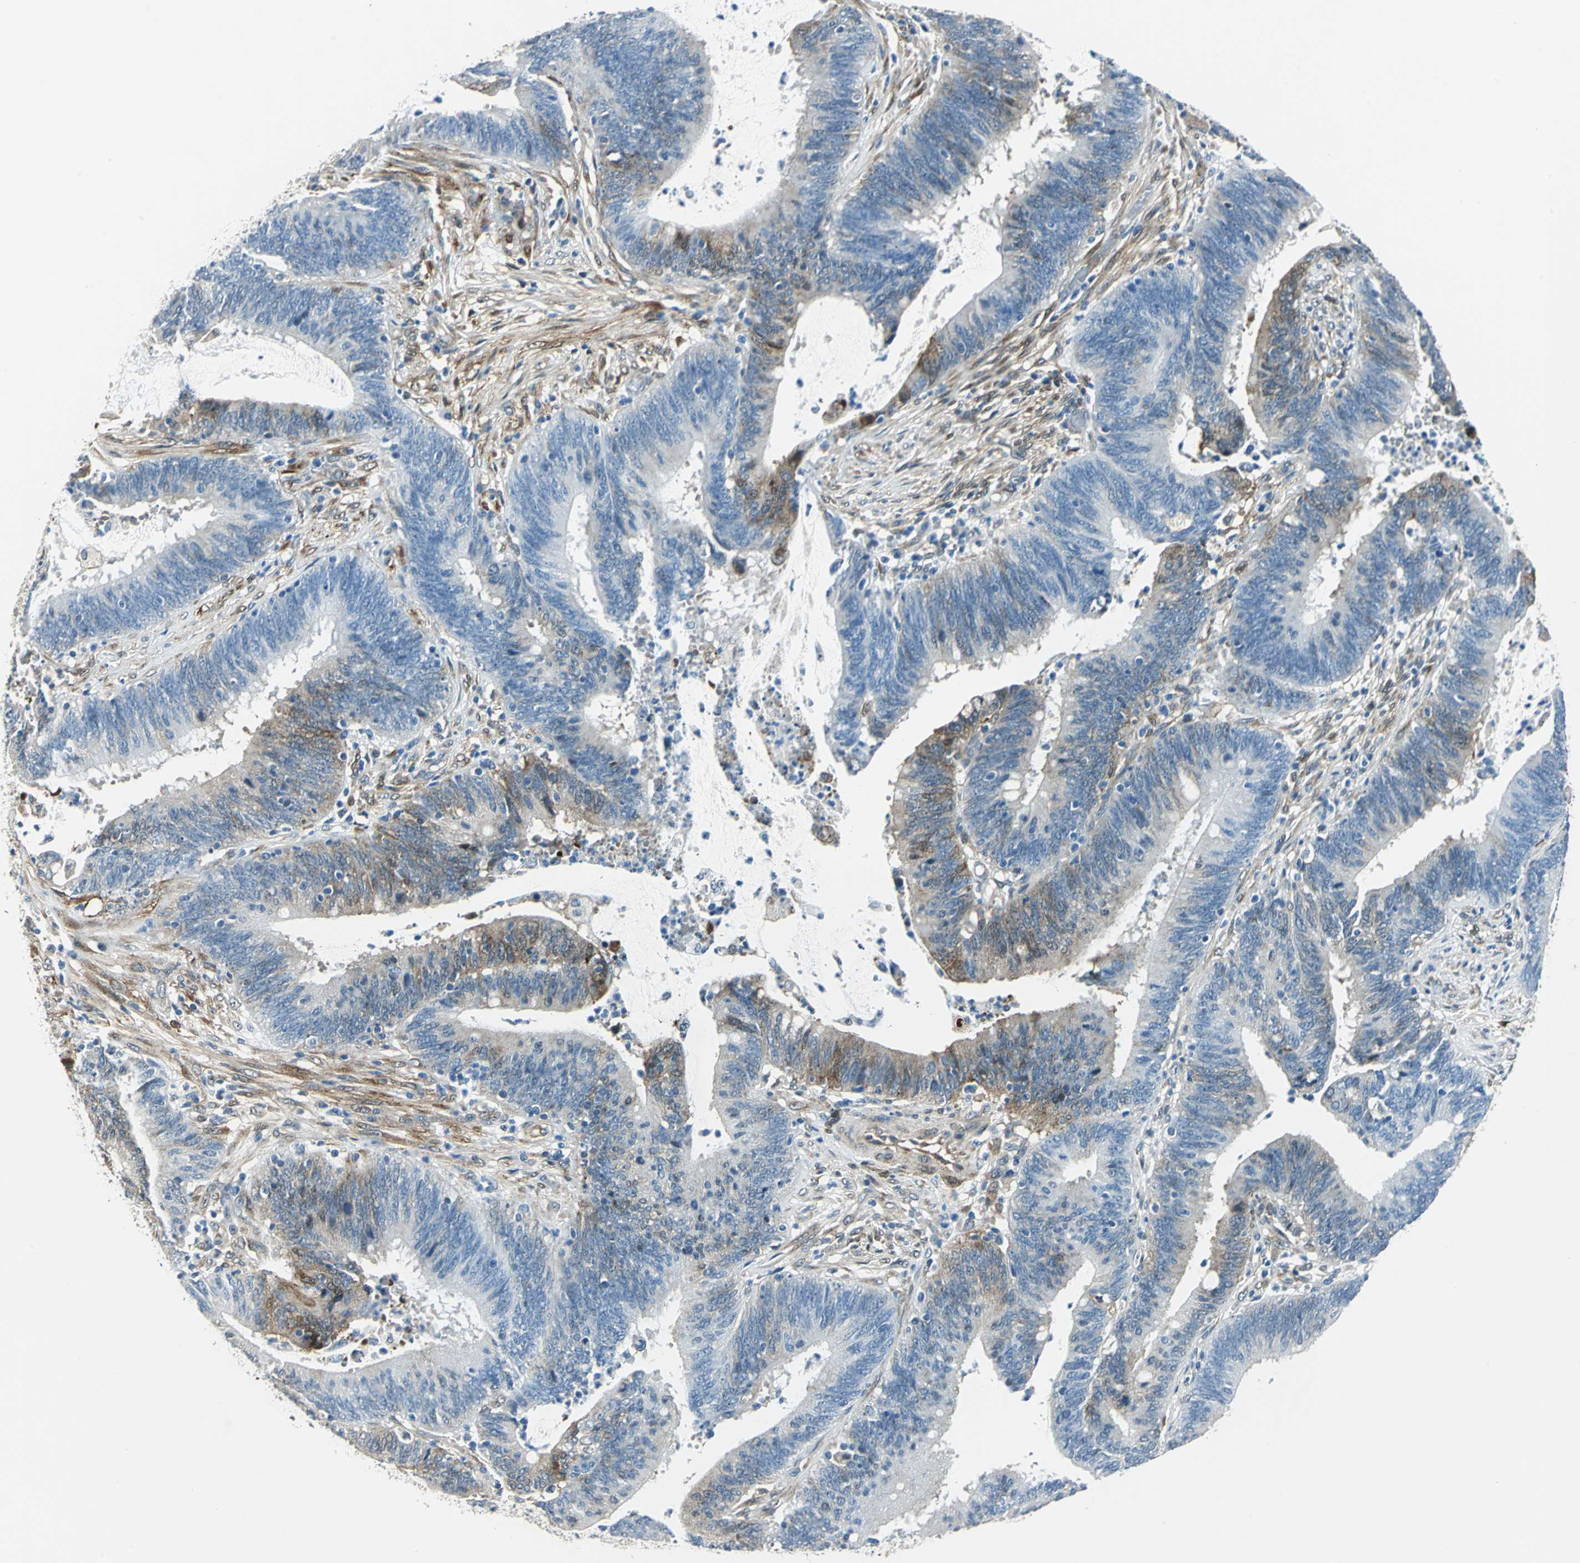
{"staining": {"intensity": "moderate", "quantity": "25%-75%", "location": "cytoplasmic/membranous"}, "tissue": "colorectal cancer", "cell_type": "Tumor cells", "image_type": "cancer", "snomed": [{"axis": "morphology", "description": "Adenocarcinoma, NOS"}, {"axis": "topography", "description": "Rectum"}], "caption": "Brown immunohistochemical staining in adenocarcinoma (colorectal) displays moderate cytoplasmic/membranous positivity in about 25%-75% of tumor cells.", "gene": "HSPB1", "patient": {"sex": "female", "age": 66}}